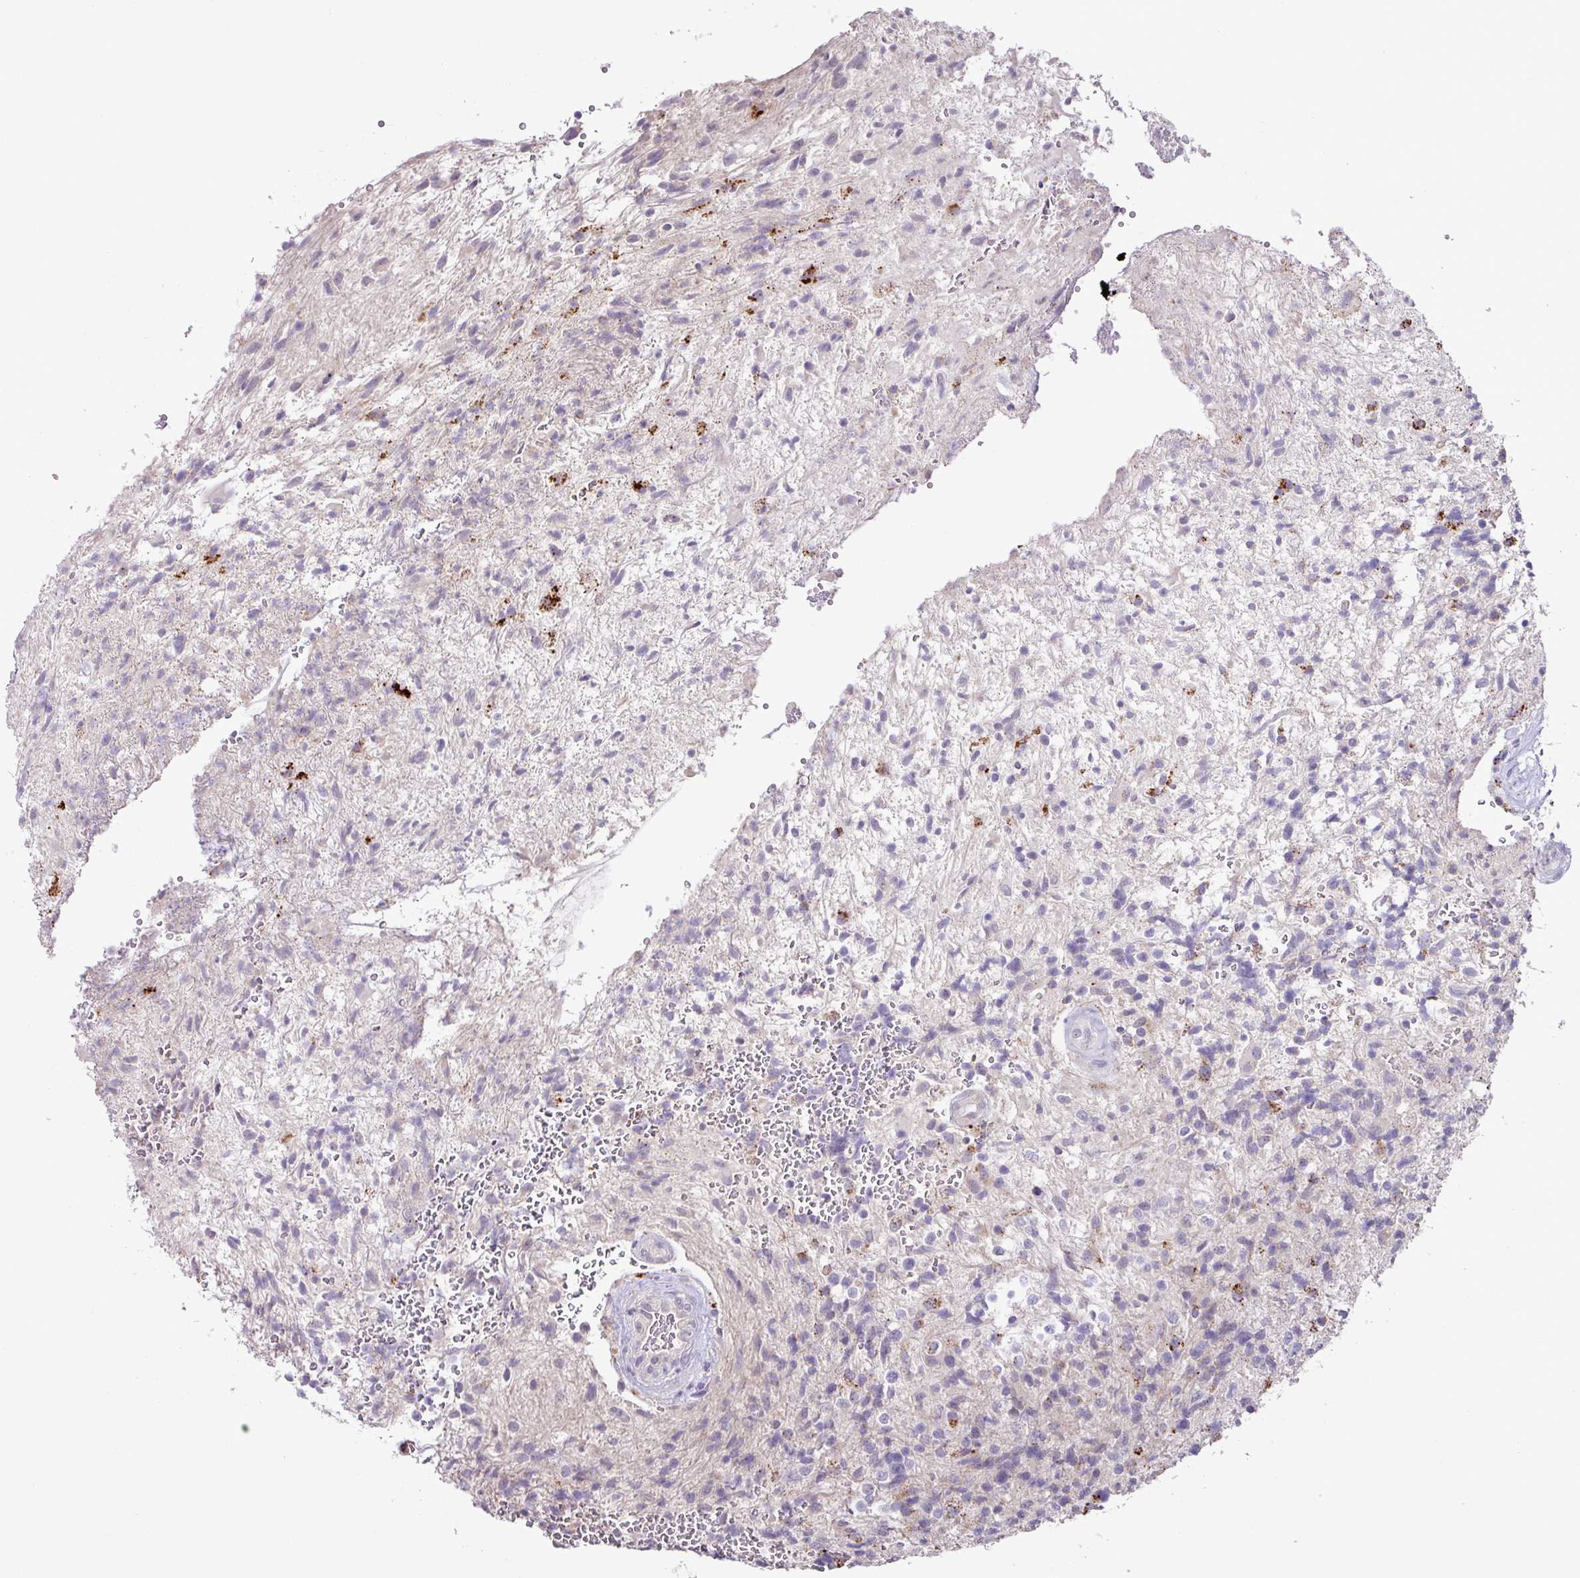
{"staining": {"intensity": "negative", "quantity": "none", "location": "none"}, "tissue": "glioma", "cell_type": "Tumor cells", "image_type": "cancer", "snomed": [{"axis": "morphology", "description": "Glioma, malignant, High grade"}, {"axis": "topography", "description": "Brain"}], "caption": "Immunohistochemistry micrograph of neoplastic tissue: human malignant glioma (high-grade) stained with DAB (3,3'-diaminobenzidine) demonstrates no significant protein positivity in tumor cells.", "gene": "PLEKHH3", "patient": {"sex": "male", "age": 56}}